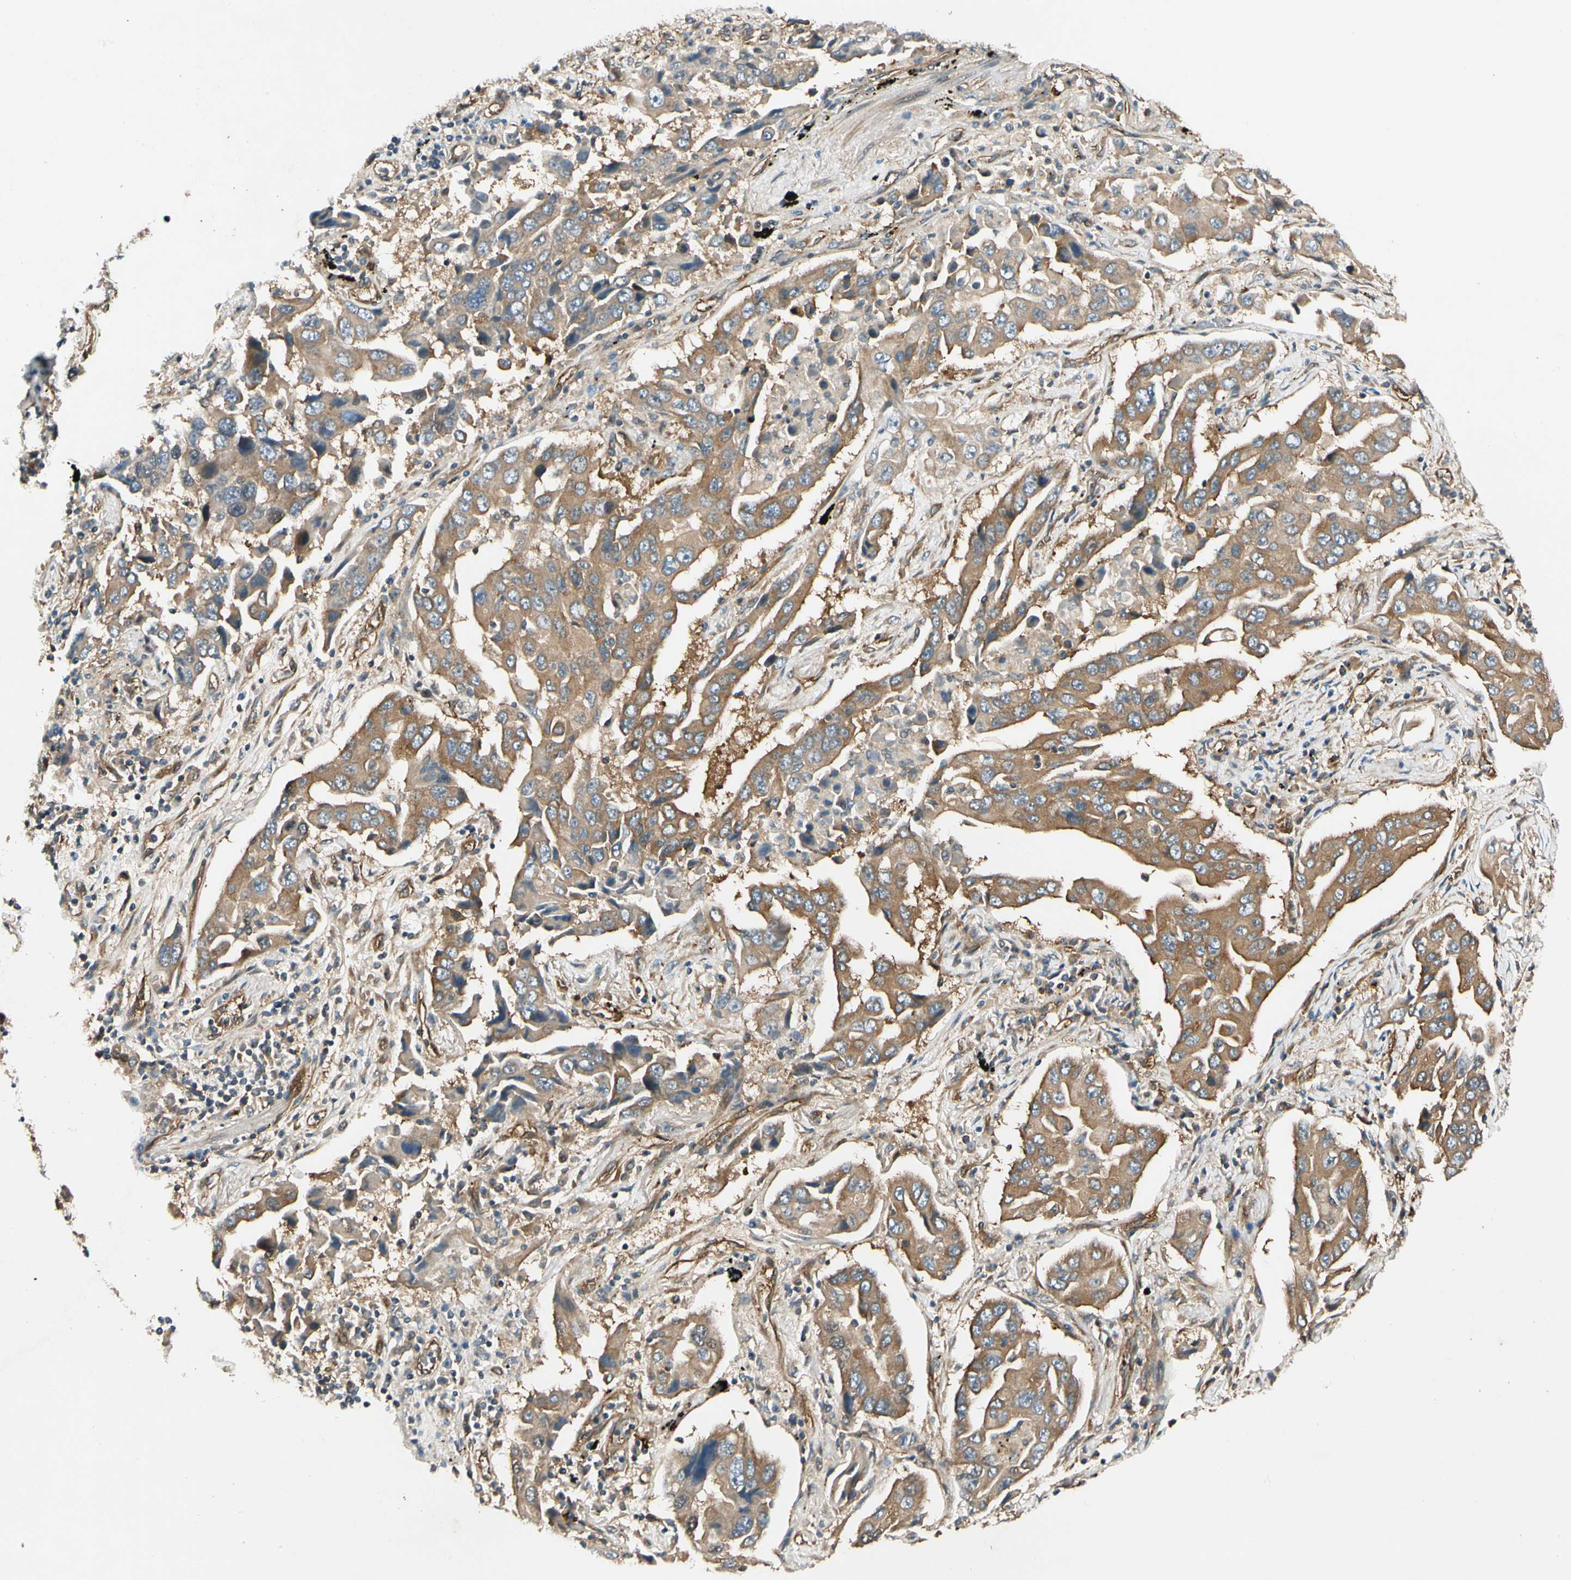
{"staining": {"intensity": "moderate", "quantity": ">75%", "location": "cytoplasmic/membranous"}, "tissue": "lung cancer", "cell_type": "Tumor cells", "image_type": "cancer", "snomed": [{"axis": "morphology", "description": "Adenocarcinoma, NOS"}, {"axis": "topography", "description": "Lung"}], "caption": "Lung cancer (adenocarcinoma) stained for a protein (brown) demonstrates moderate cytoplasmic/membranous positive expression in approximately >75% of tumor cells.", "gene": "ROCK2", "patient": {"sex": "female", "age": 65}}